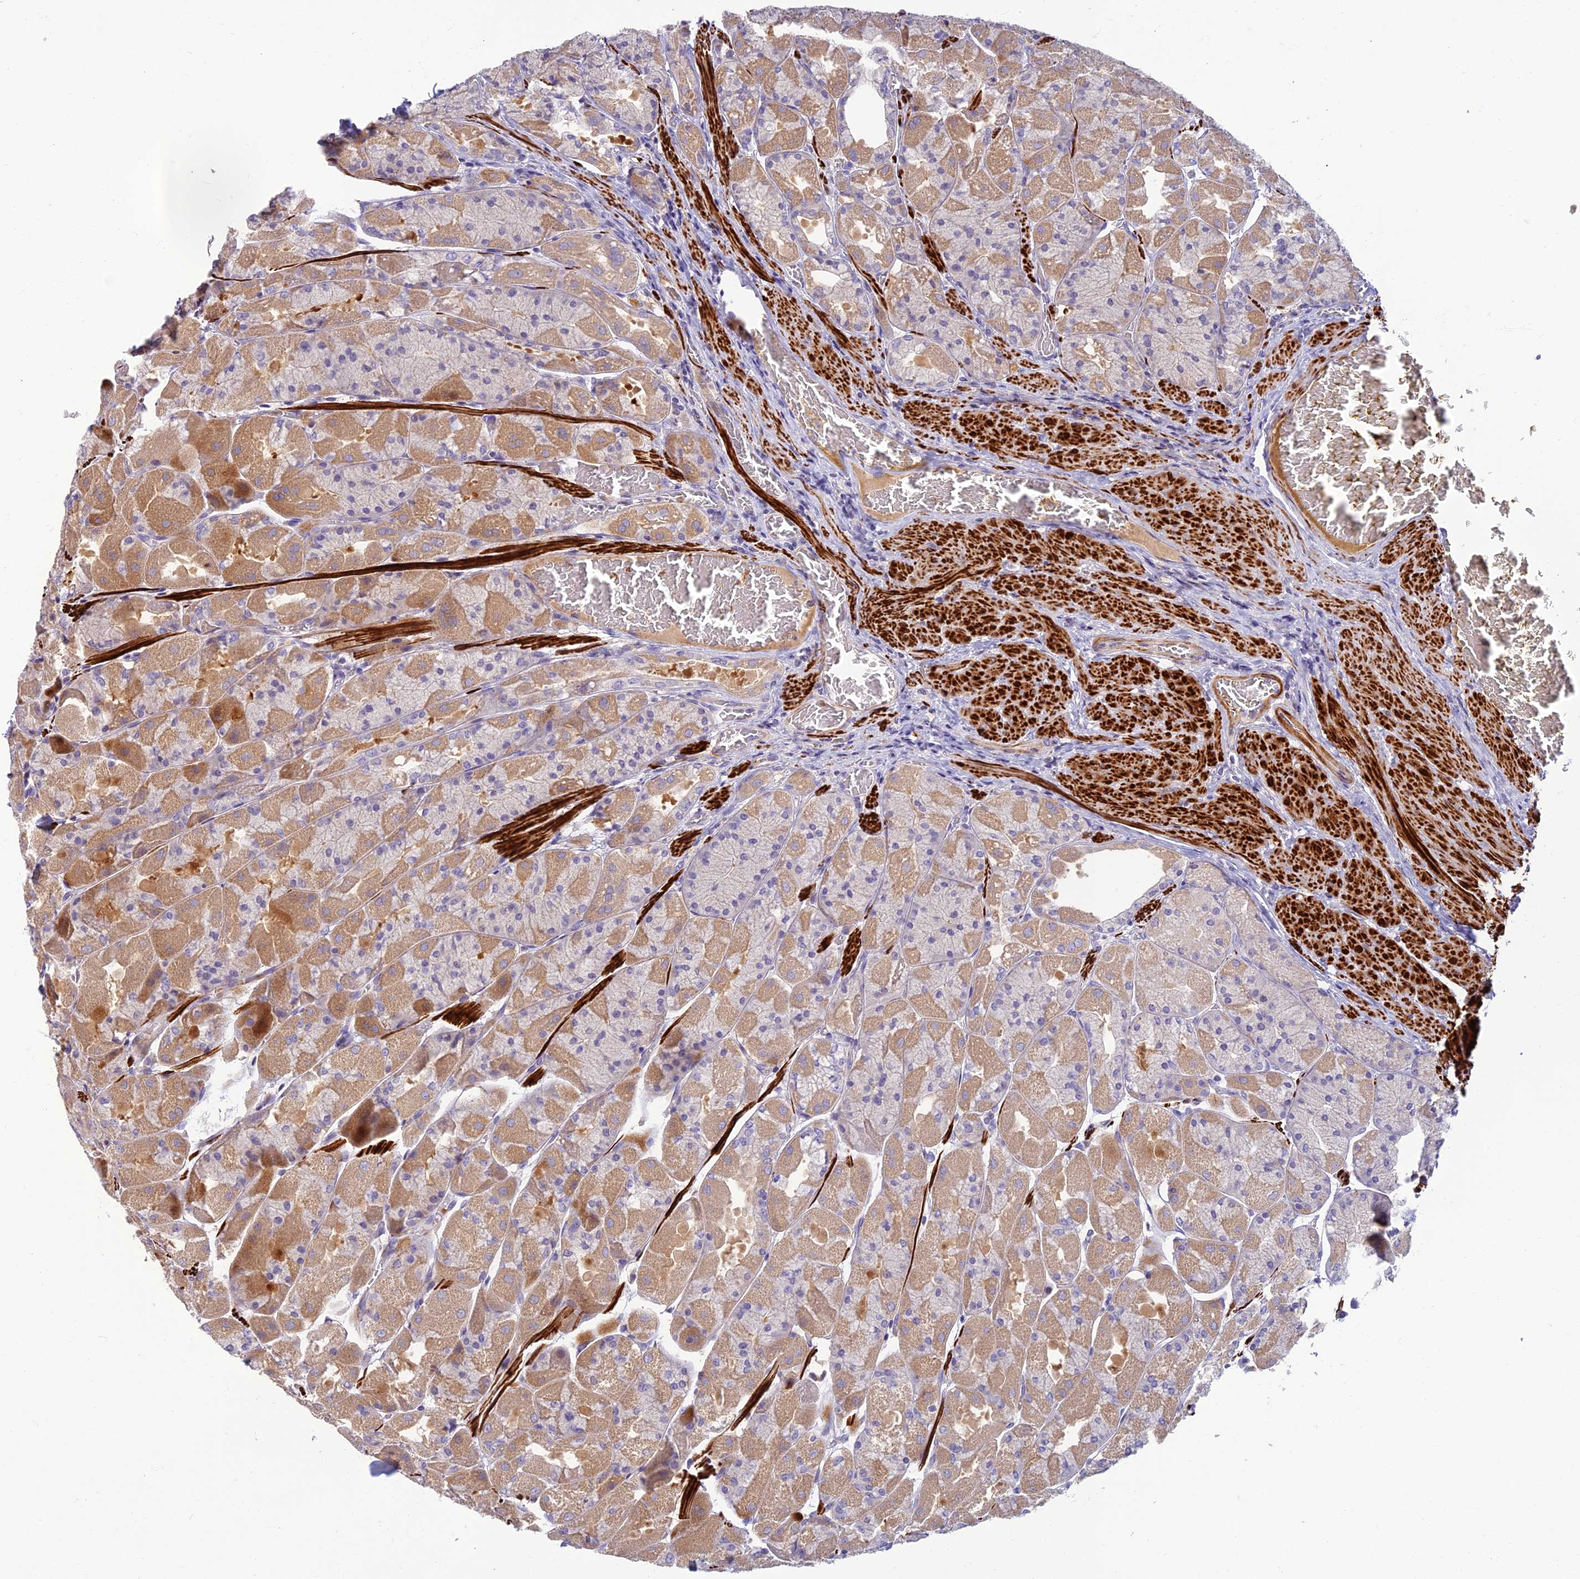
{"staining": {"intensity": "moderate", "quantity": "25%-75%", "location": "cytoplasmic/membranous"}, "tissue": "stomach", "cell_type": "Glandular cells", "image_type": "normal", "snomed": [{"axis": "morphology", "description": "Normal tissue, NOS"}, {"axis": "topography", "description": "Stomach"}], "caption": "Stomach stained with DAB immunohistochemistry (IHC) exhibits medium levels of moderate cytoplasmic/membranous staining in approximately 25%-75% of glandular cells.", "gene": "CLIP4", "patient": {"sex": "female", "age": 61}}